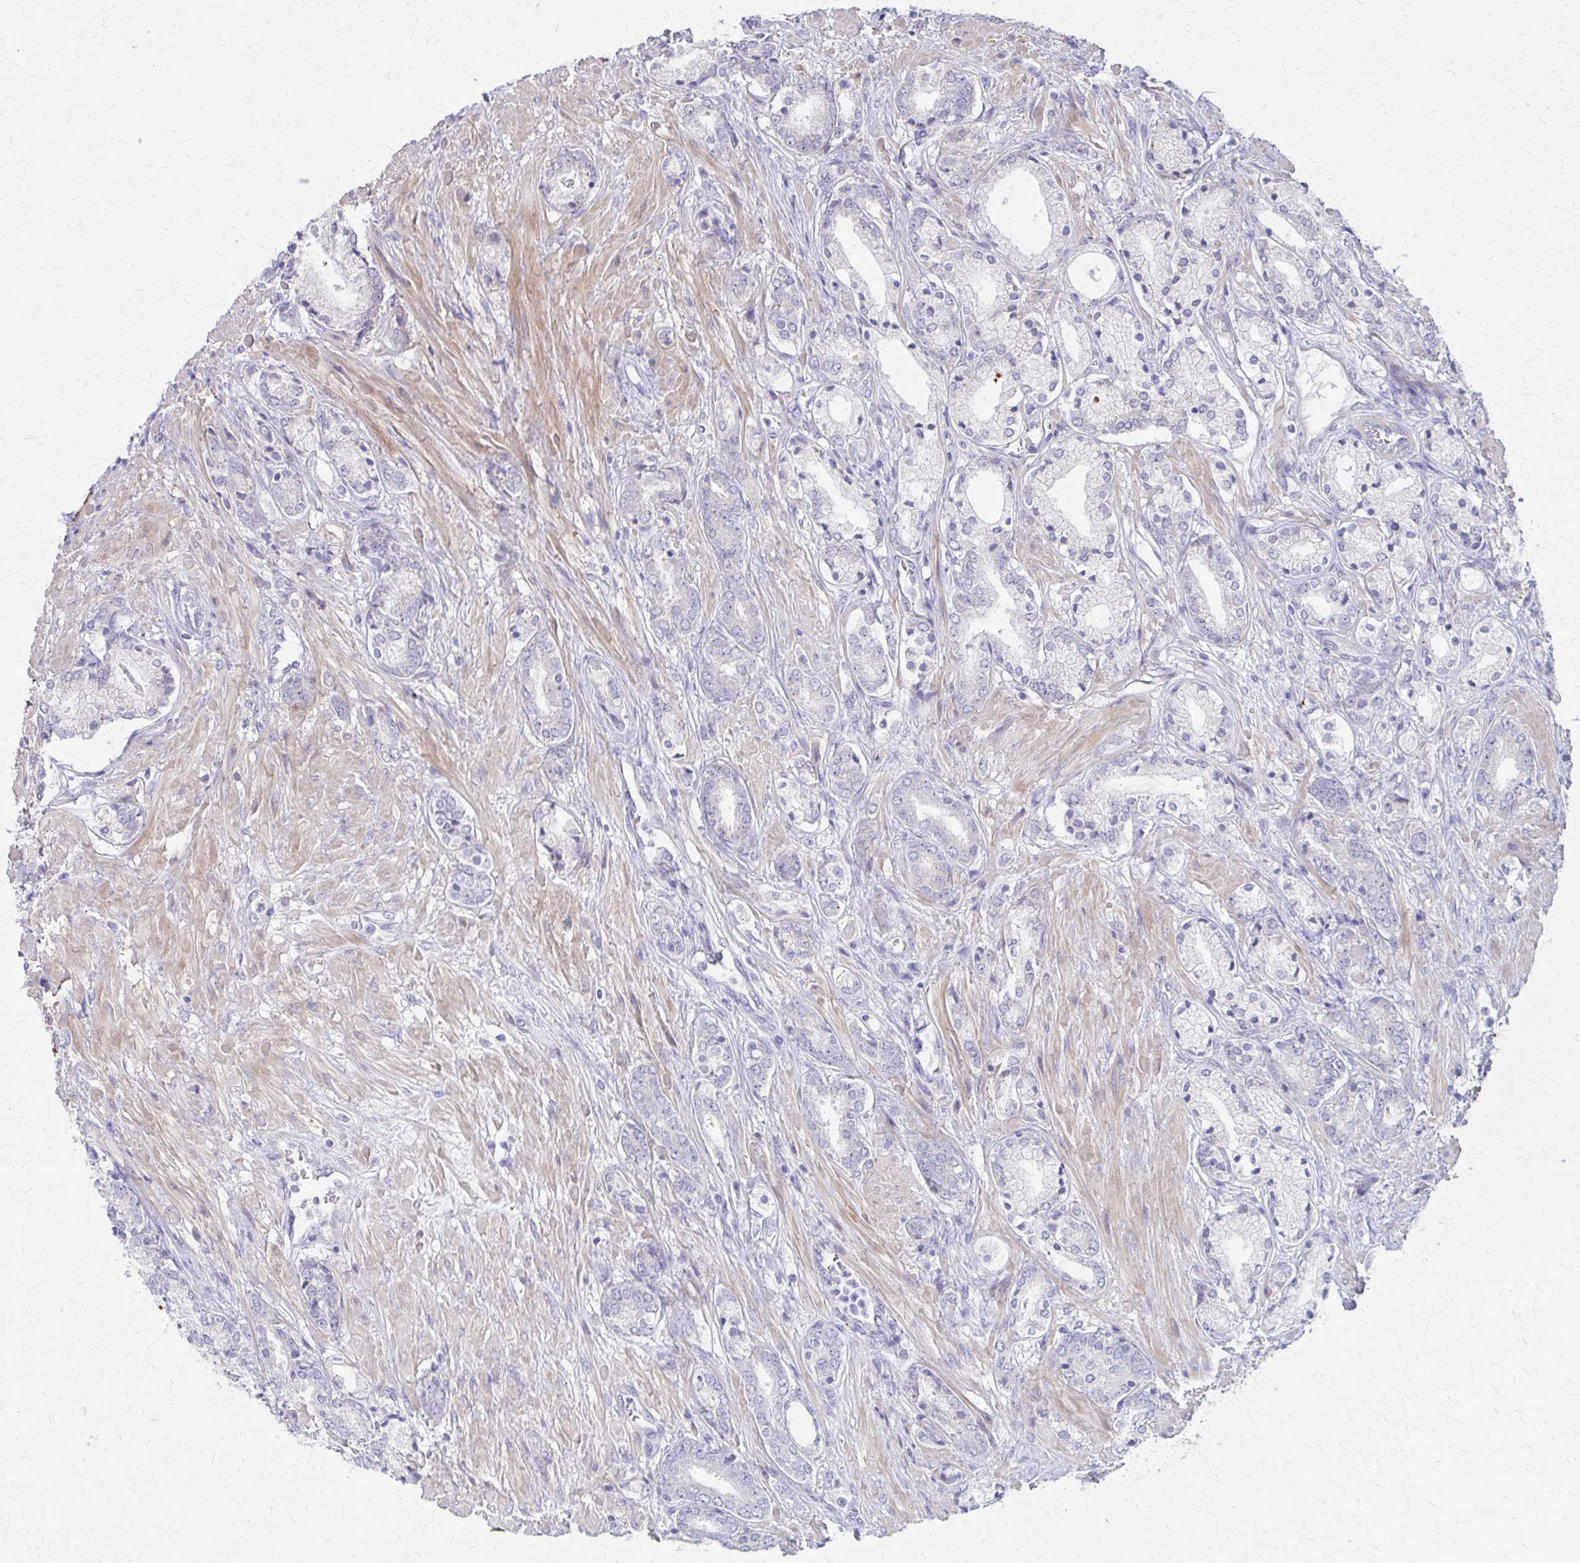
{"staining": {"intensity": "negative", "quantity": "none", "location": "none"}, "tissue": "prostate cancer", "cell_type": "Tumor cells", "image_type": "cancer", "snomed": [{"axis": "morphology", "description": "Adenocarcinoma, High grade"}, {"axis": "topography", "description": "Prostate"}], "caption": "Tumor cells show no significant staining in prostate high-grade adenocarcinoma.", "gene": "GLYATL2", "patient": {"sex": "male", "age": 56}}